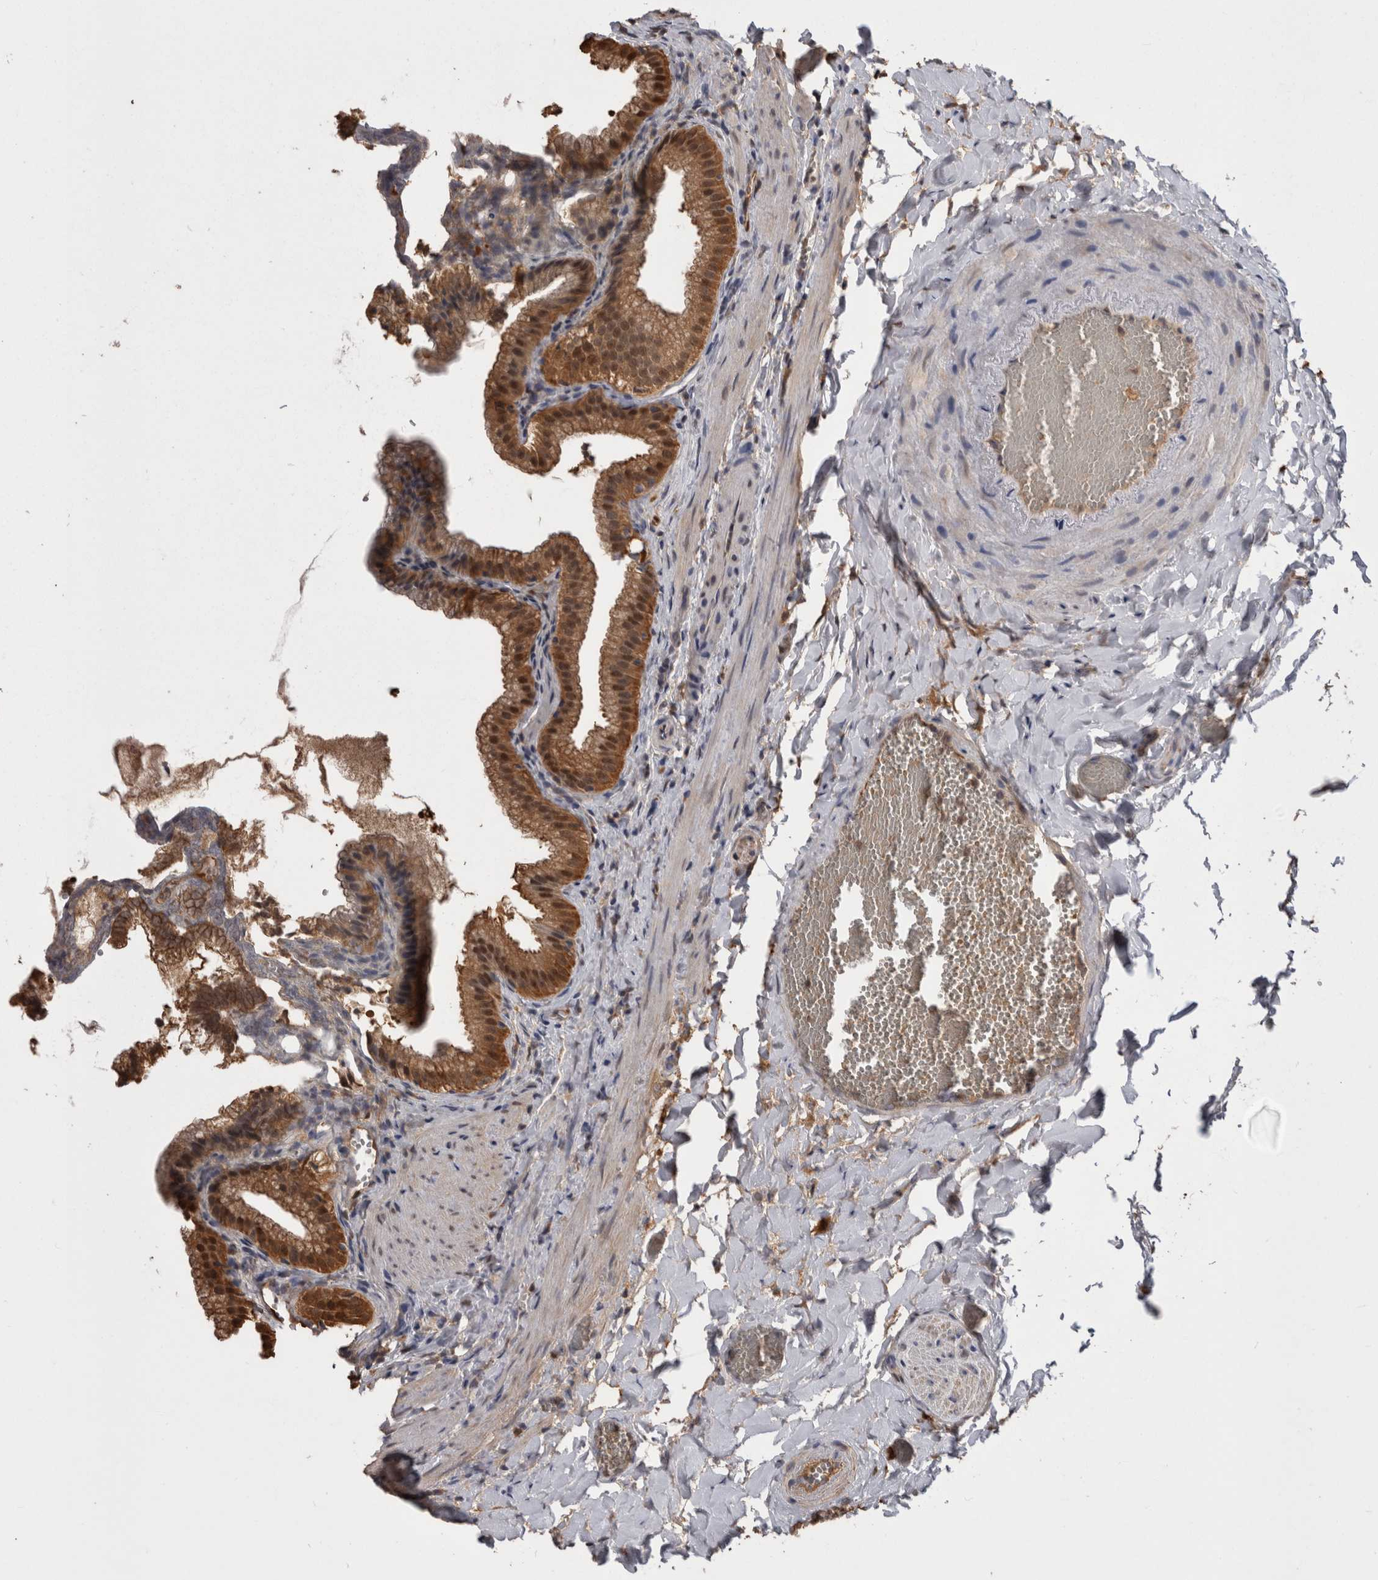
{"staining": {"intensity": "strong", "quantity": ">75%", "location": "cytoplasmic/membranous,nuclear"}, "tissue": "gallbladder", "cell_type": "Glandular cells", "image_type": "normal", "snomed": [{"axis": "morphology", "description": "Normal tissue, NOS"}, {"axis": "topography", "description": "Gallbladder"}], "caption": "About >75% of glandular cells in unremarkable gallbladder display strong cytoplasmic/membranous,nuclear protein positivity as visualized by brown immunohistochemical staining.", "gene": "LXN", "patient": {"sex": "male", "age": 38}}